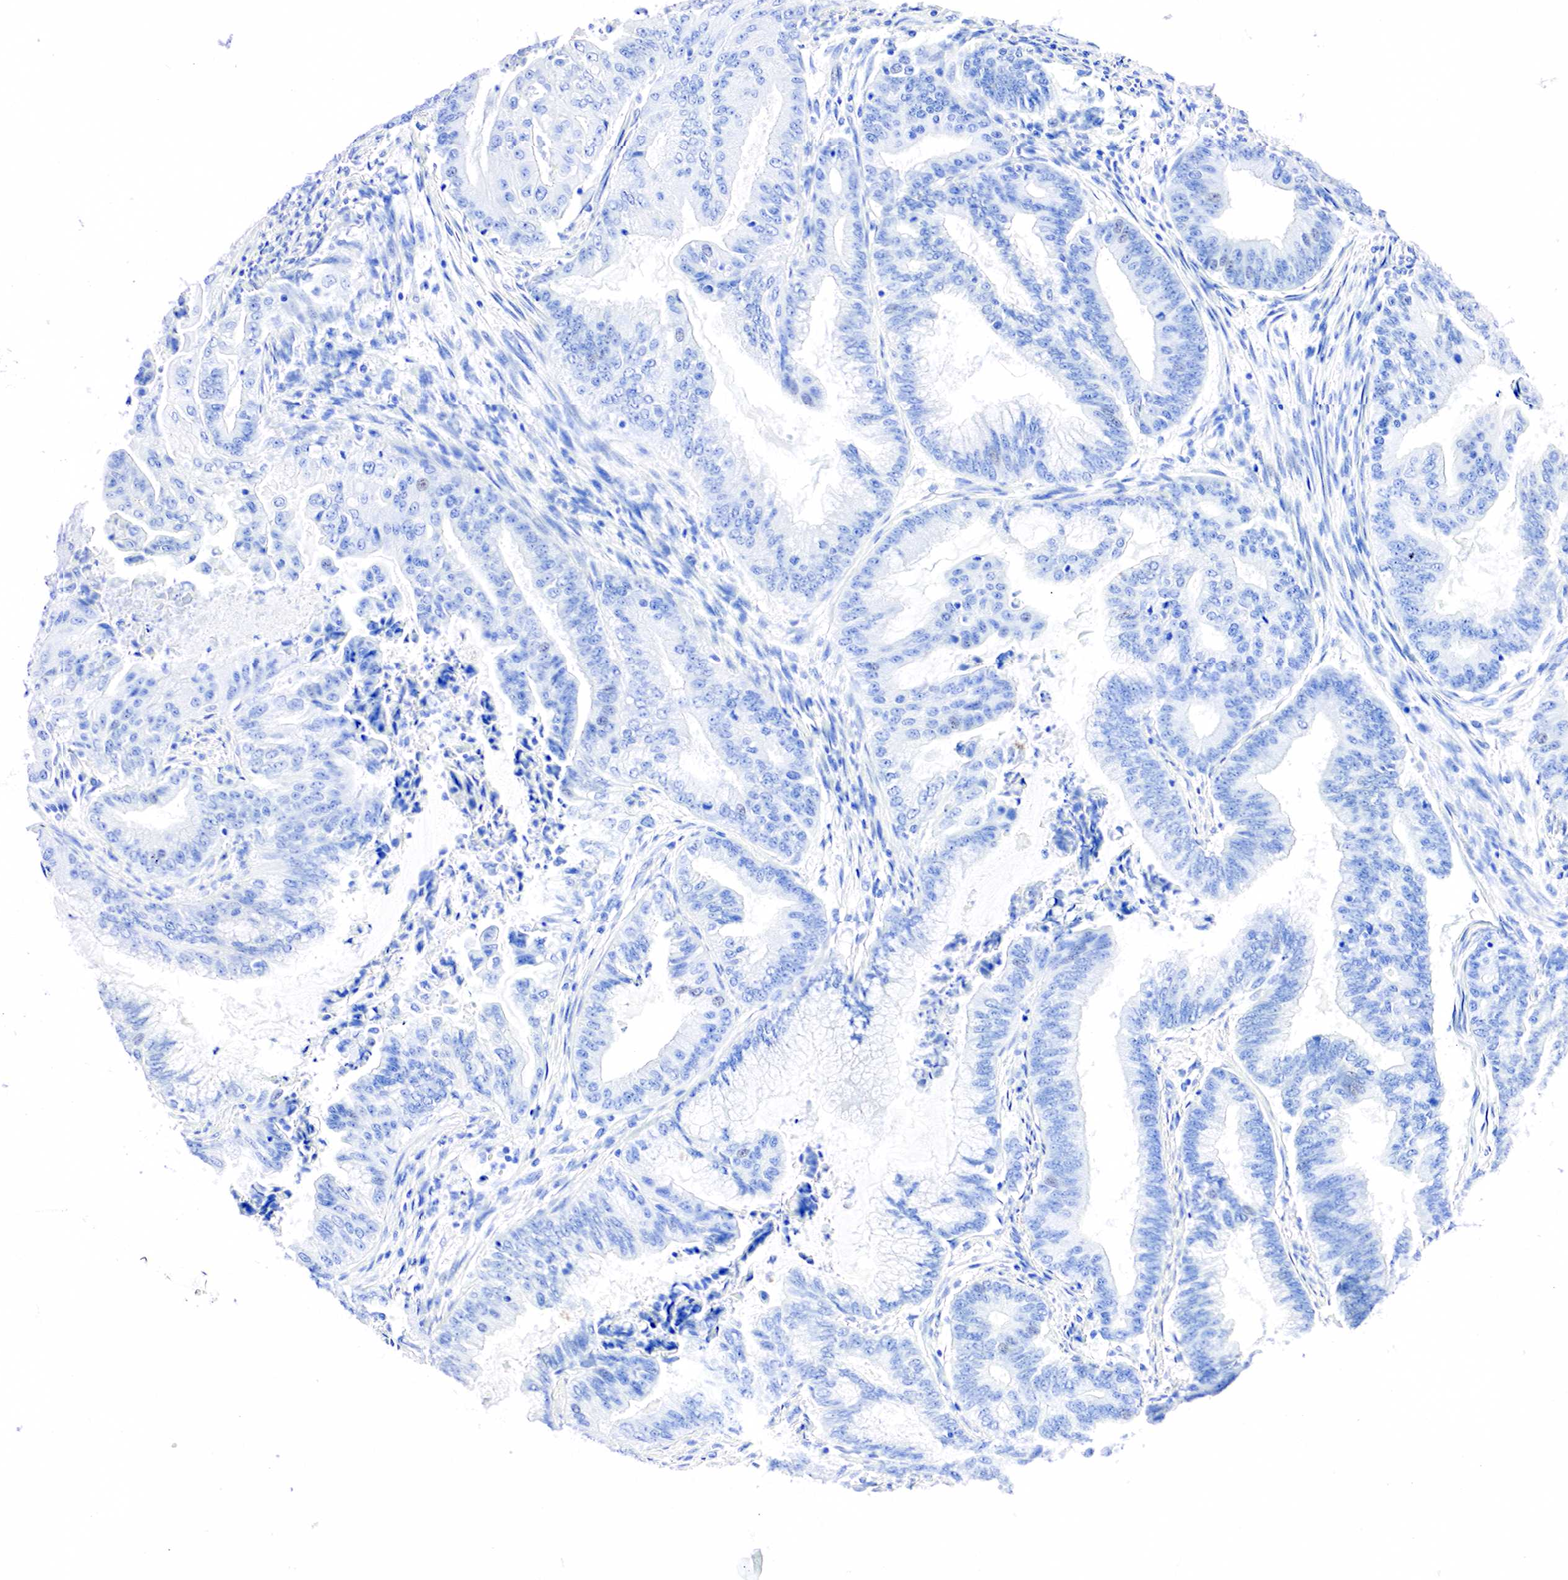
{"staining": {"intensity": "negative", "quantity": "none", "location": "none"}, "tissue": "endometrial cancer", "cell_type": "Tumor cells", "image_type": "cancer", "snomed": [{"axis": "morphology", "description": "Adenocarcinoma, NOS"}, {"axis": "topography", "description": "Endometrium"}], "caption": "A high-resolution micrograph shows immunohistochemistry (IHC) staining of endometrial cancer (adenocarcinoma), which exhibits no significant staining in tumor cells.", "gene": "PTH", "patient": {"sex": "female", "age": 63}}